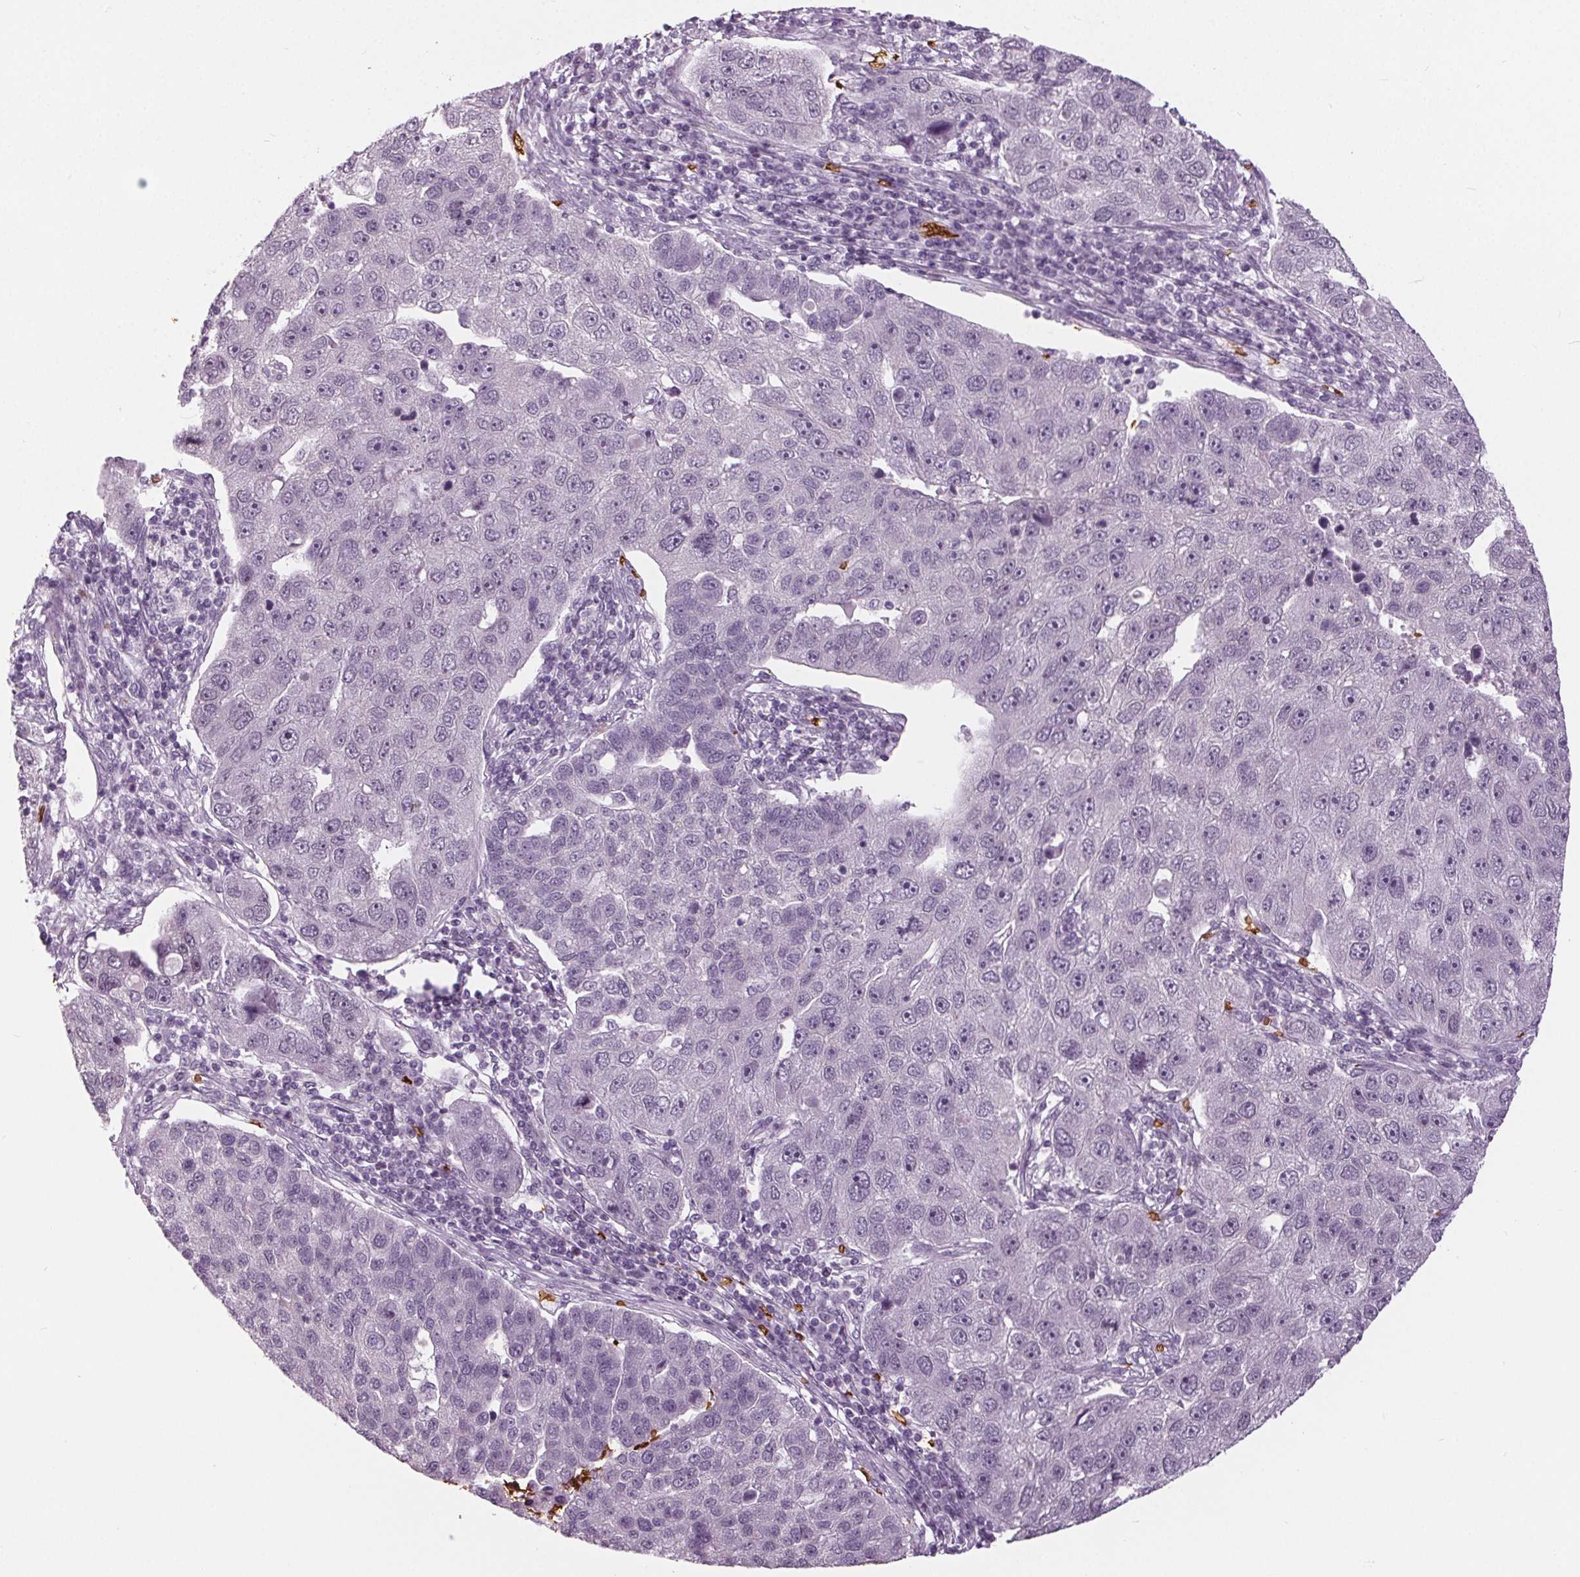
{"staining": {"intensity": "negative", "quantity": "none", "location": "none"}, "tissue": "pancreatic cancer", "cell_type": "Tumor cells", "image_type": "cancer", "snomed": [{"axis": "morphology", "description": "Adenocarcinoma, NOS"}, {"axis": "topography", "description": "Pancreas"}], "caption": "Pancreatic cancer (adenocarcinoma) was stained to show a protein in brown. There is no significant positivity in tumor cells. (Immunohistochemistry, brightfield microscopy, high magnification).", "gene": "SLC4A1", "patient": {"sex": "female", "age": 61}}